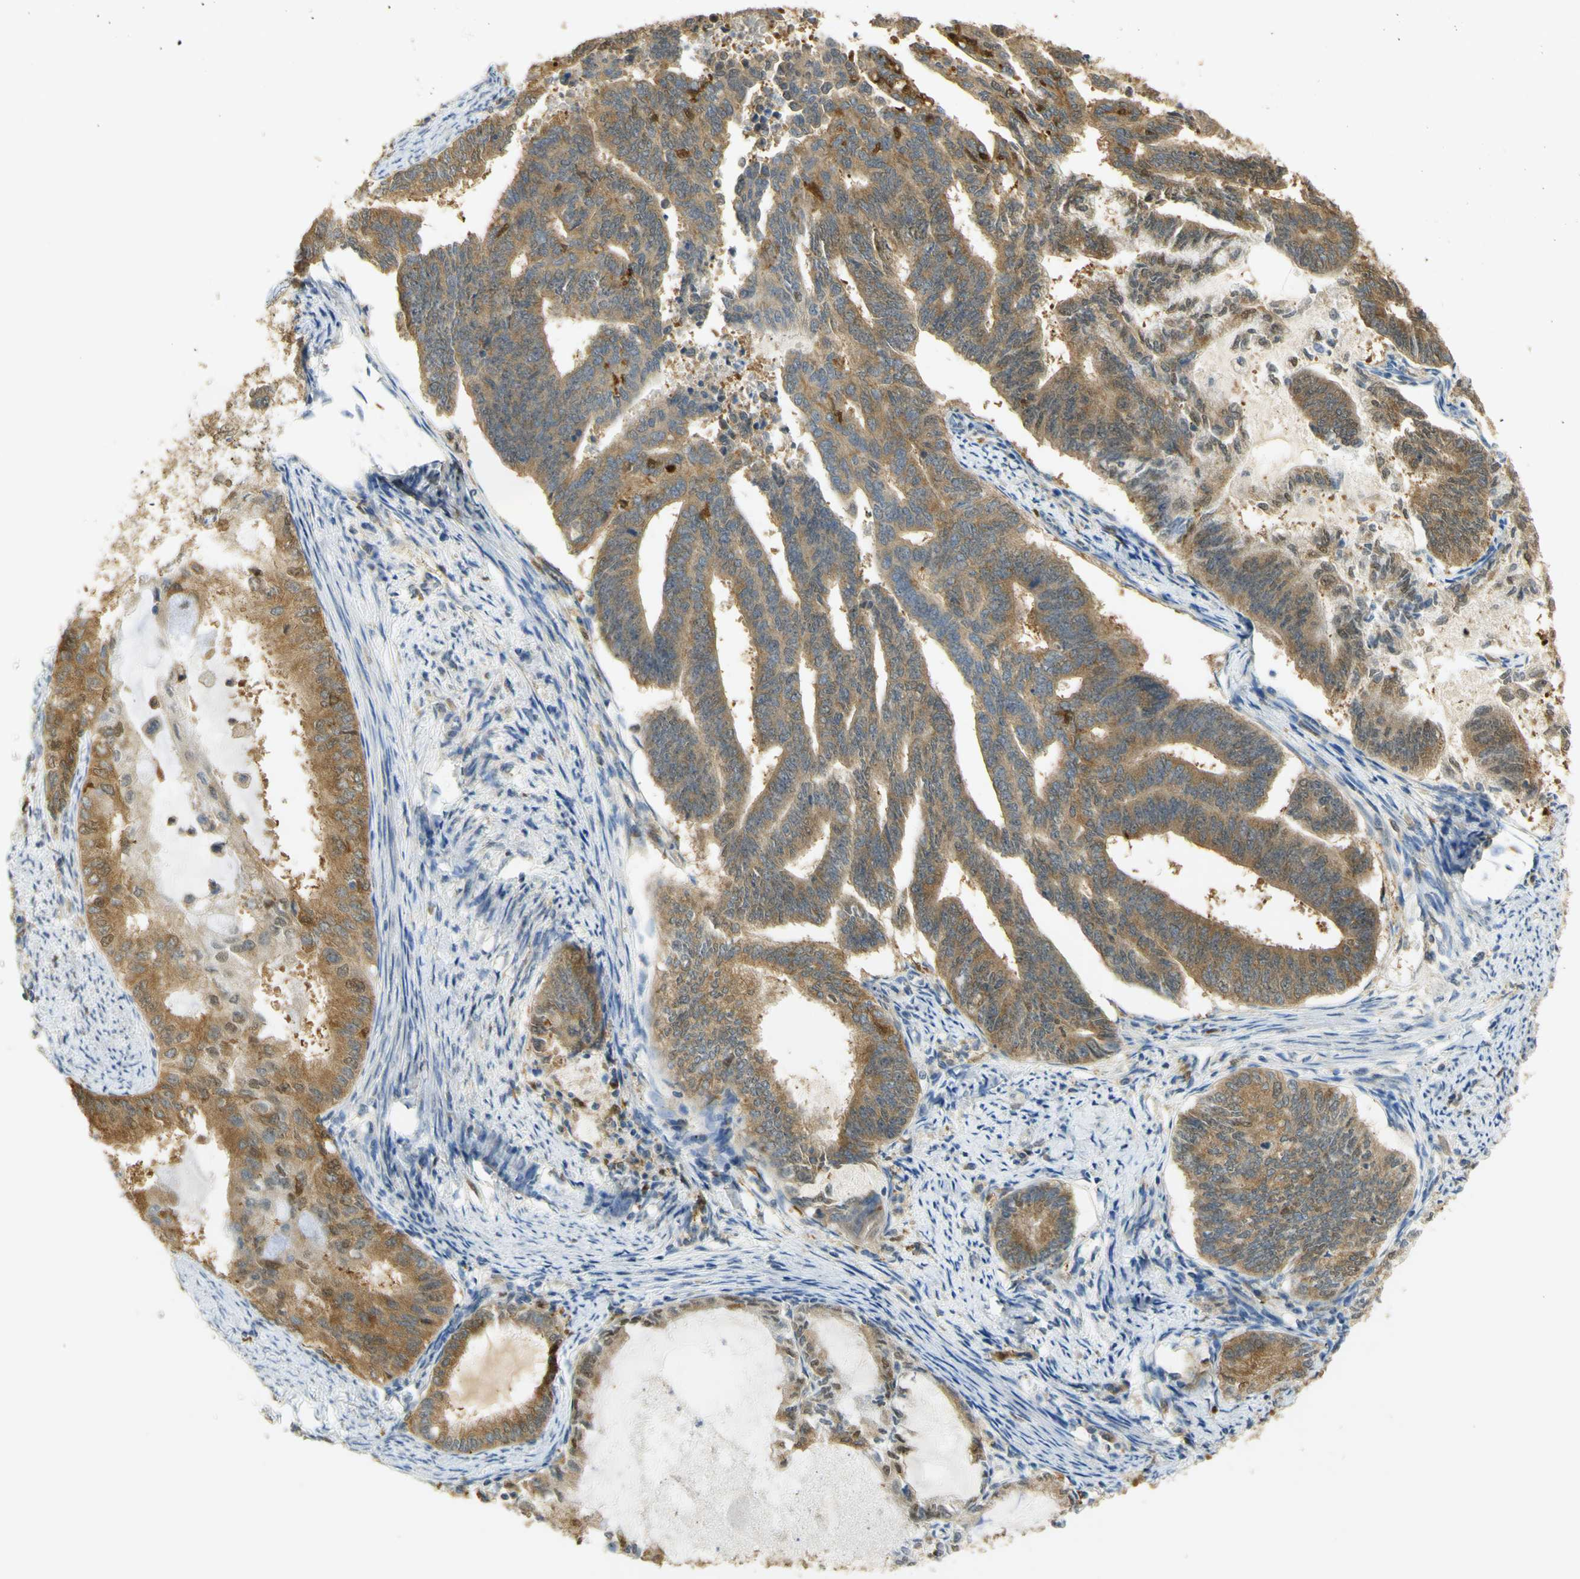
{"staining": {"intensity": "moderate", "quantity": ">75%", "location": "cytoplasmic/membranous"}, "tissue": "endometrial cancer", "cell_type": "Tumor cells", "image_type": "cancer", "snomed": [{"axis": "morphology", "description": "Adenocarcinoma, NOS"}, {"axis": "topography", "description": "Endometrium"}], "caption": "Immunohistochemistry image of neoplastic tissue: endometrial adenocarcinoma stained using immunohistochemistry reveals medium levels of moderate protein expression localized specifically in the cytoplasmic/membranous of tumor cells, appearing as a cytoplasmic/membranous brown color.", "gene": "PAK1", "patient": {"sex": "female", "age": 86}}